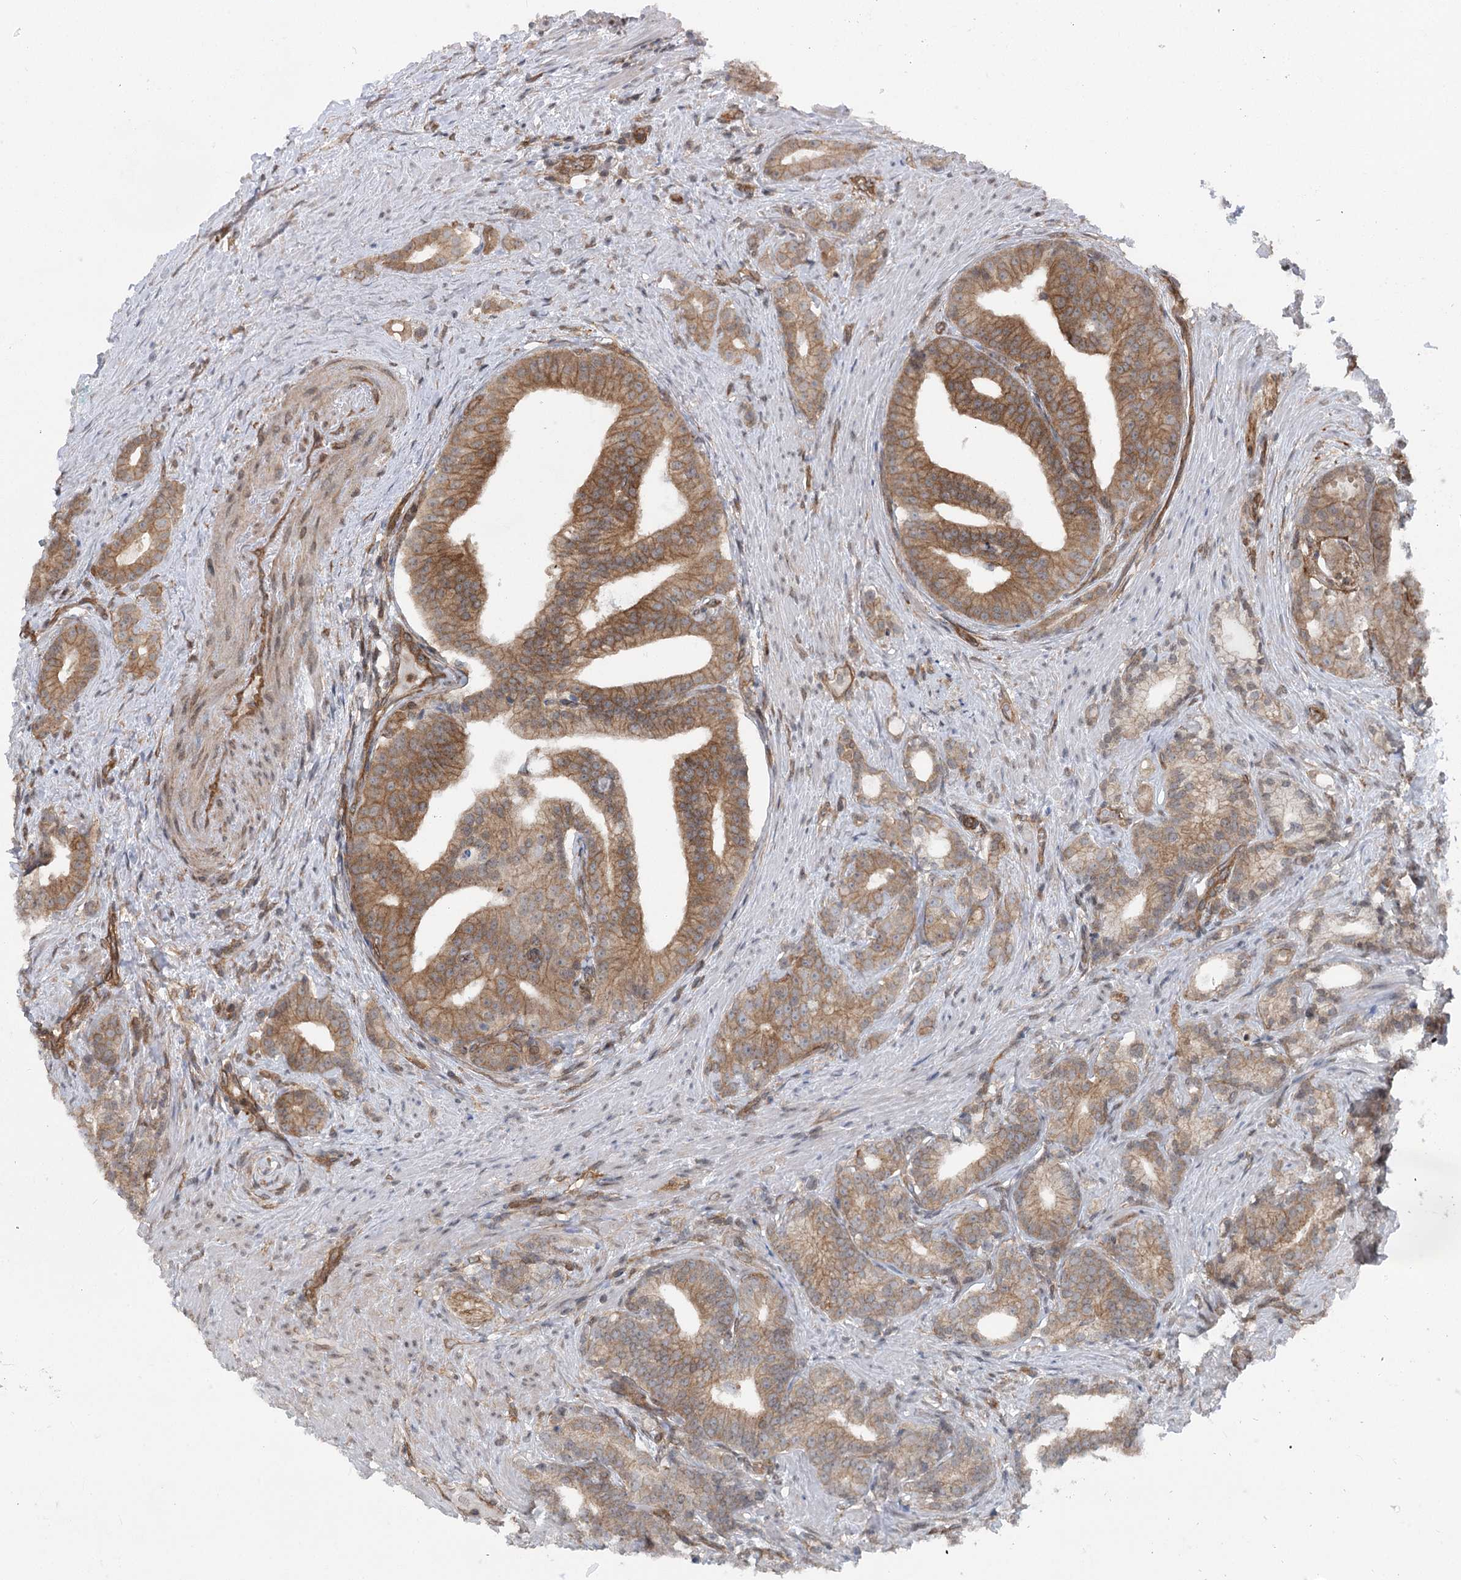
{"staining": {"intensity": "moderate", "quantity": ">75%", "location": "cytoplasmic/membranous"}, "tissue": "prostate cancer", "cell_type": "Tumor cells", "image_type": "cancer", "snomed": [{"axis": "morphology", "description": "Adenocarcinoma, Low grade"}, {"axis": "topography", "description": "Prostate"}], "caption": "There is medium levels of moderate cytoplasmic/membranous positivity in tumor cells of prostate low-grade adenocarcinoma, as demonstrated by immunohistochemical staining (brown color).", "gene": "IQSEC1", "patient": {"sex": "male", "age": 71}}